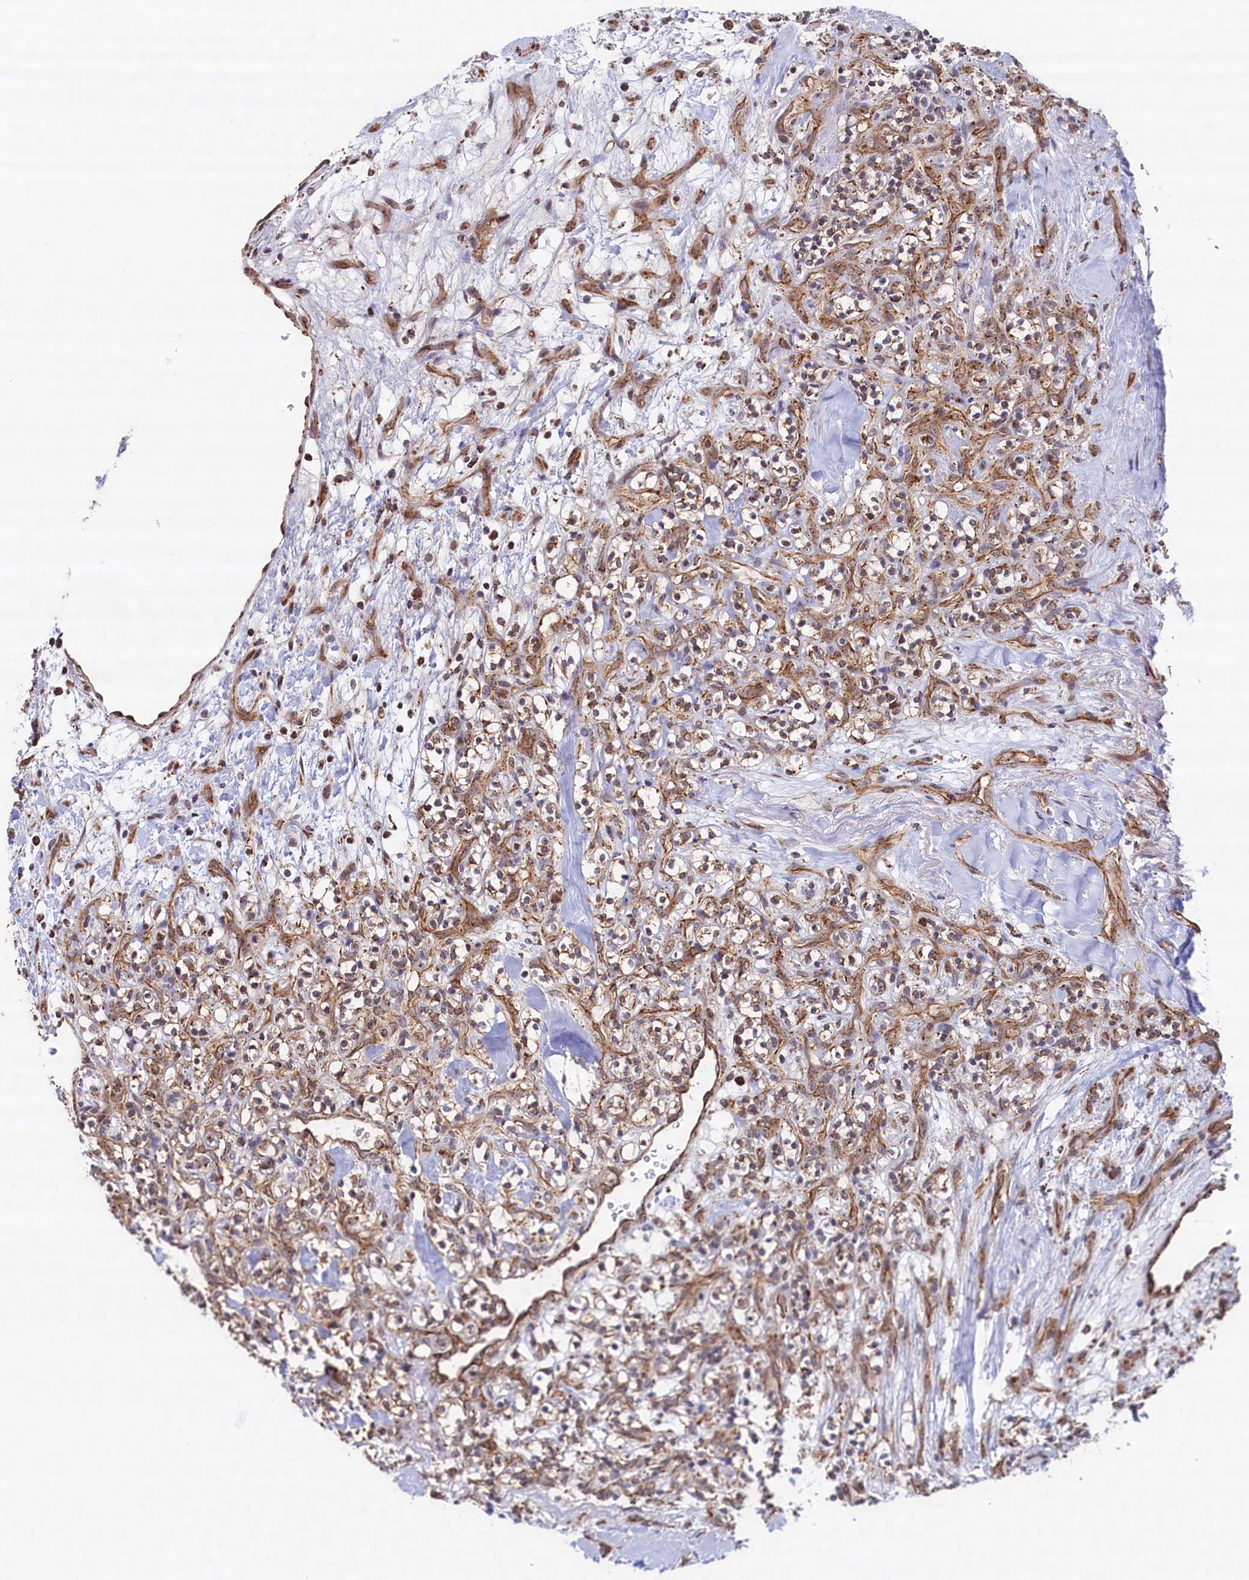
{"staining": {"intensity": "weak", "quantity": ">75%", "location": "cytoplasmic/membranous"}, "tissue": "renal cancer", "cell_type": "Tumor cells", "image_type": "cancer", "snomed": [{"axis": "morphology", "description": "Adenocarcinoma, NOS"}, {"axis": "topography", "description": "Kidney"}], "caption": "Human renal cancer stained with a brown dye shows weak cytoplasmic/membranous positive expression in about >75% of tumor cells.", "gene": "UBE3B", "patient": {"sex": "male", "age": 77}}